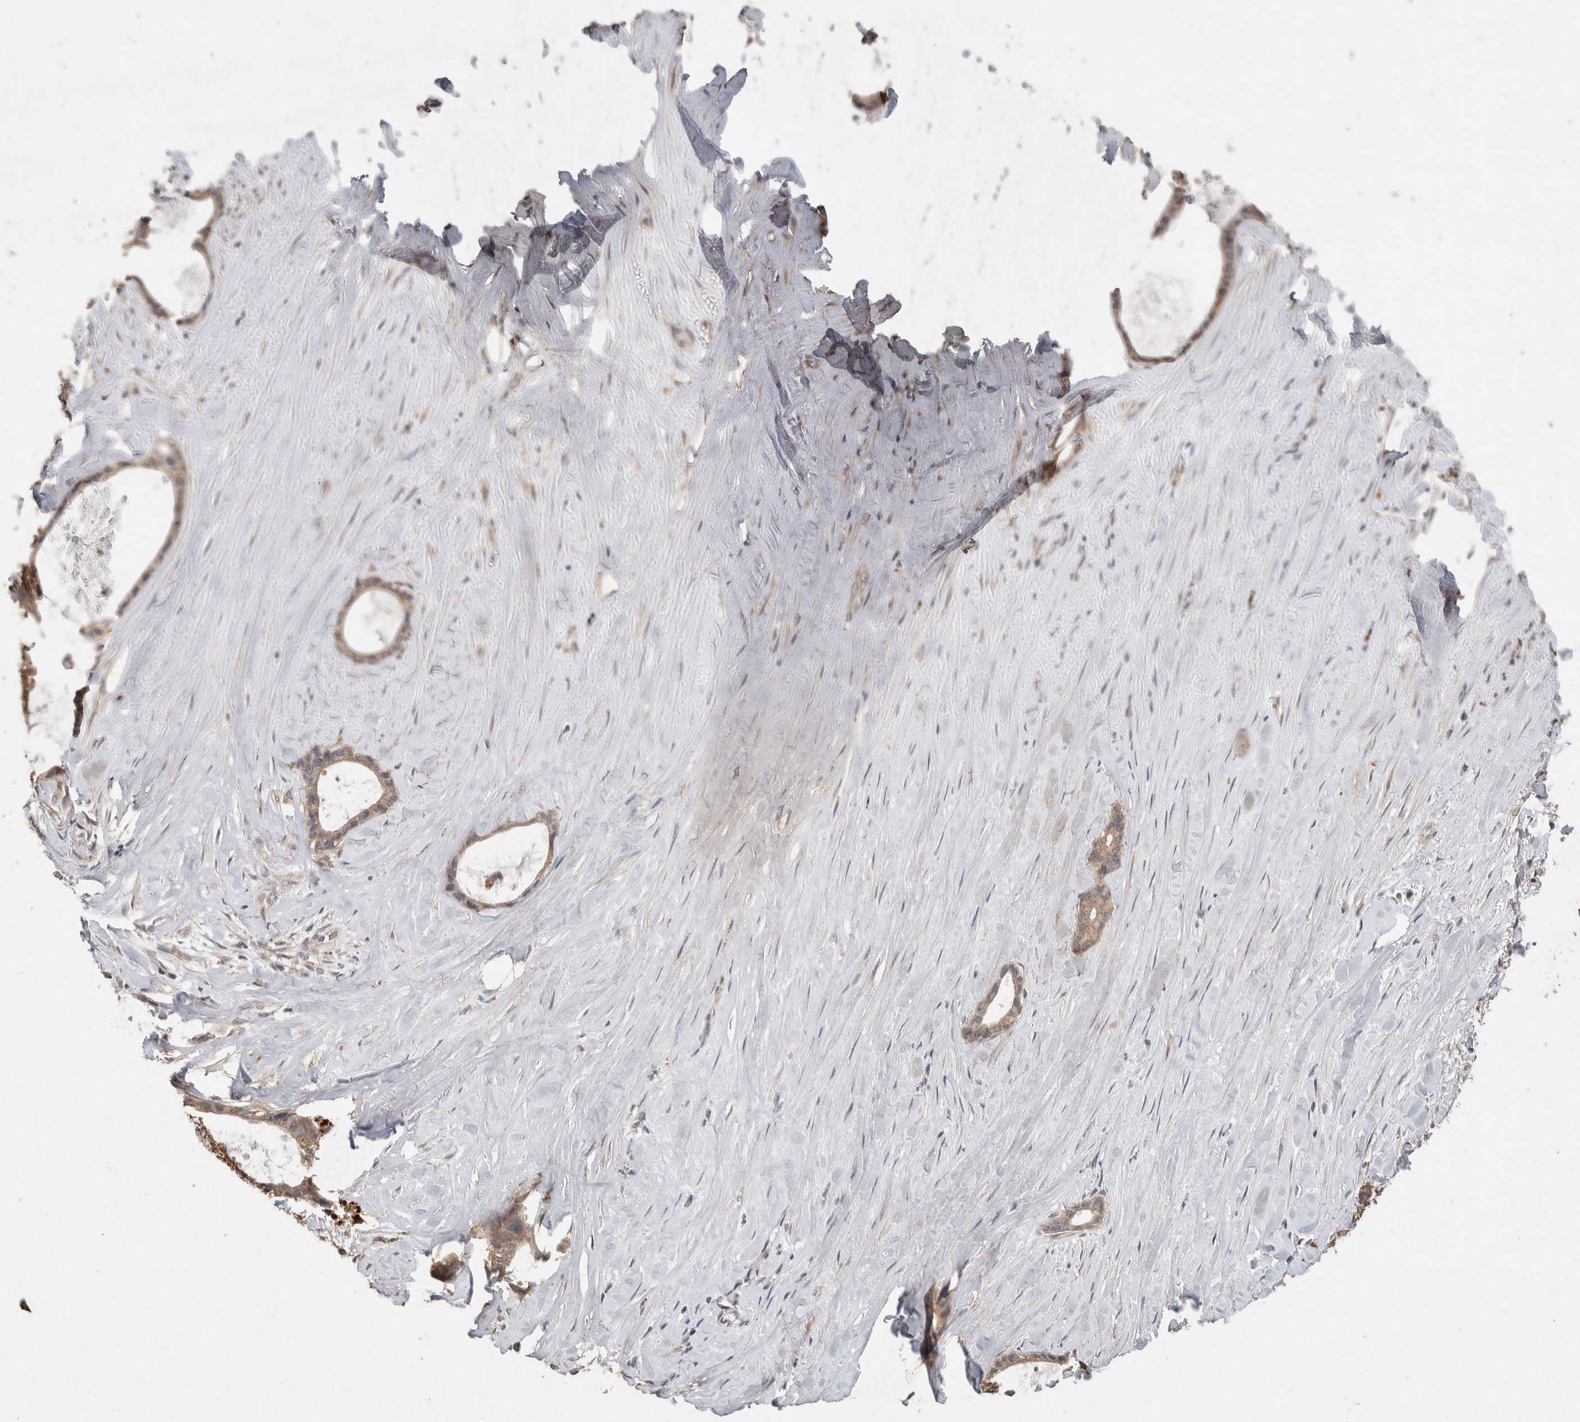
{"staining": {"intensity": "weak", "quantity": ">75%", "location": "cytoplasmic/membranous"}, "tissue": "liver cancer", "cell_type": "Tumor cells", "image_type": "cancer", "snomed": [{"axis": "morphology", "description": "Cholangiocarcinoma"}, {"axis": "topography", "description": "Liver"}], "caption": "Tumor cells display low levels of weak cytoplasmic/membranous staining in approximately >75% of cells in liver cancer (cholangiocarcinoma).", "gene": "KCNJ5", "patient": {"sex": "female", "age": 55}}